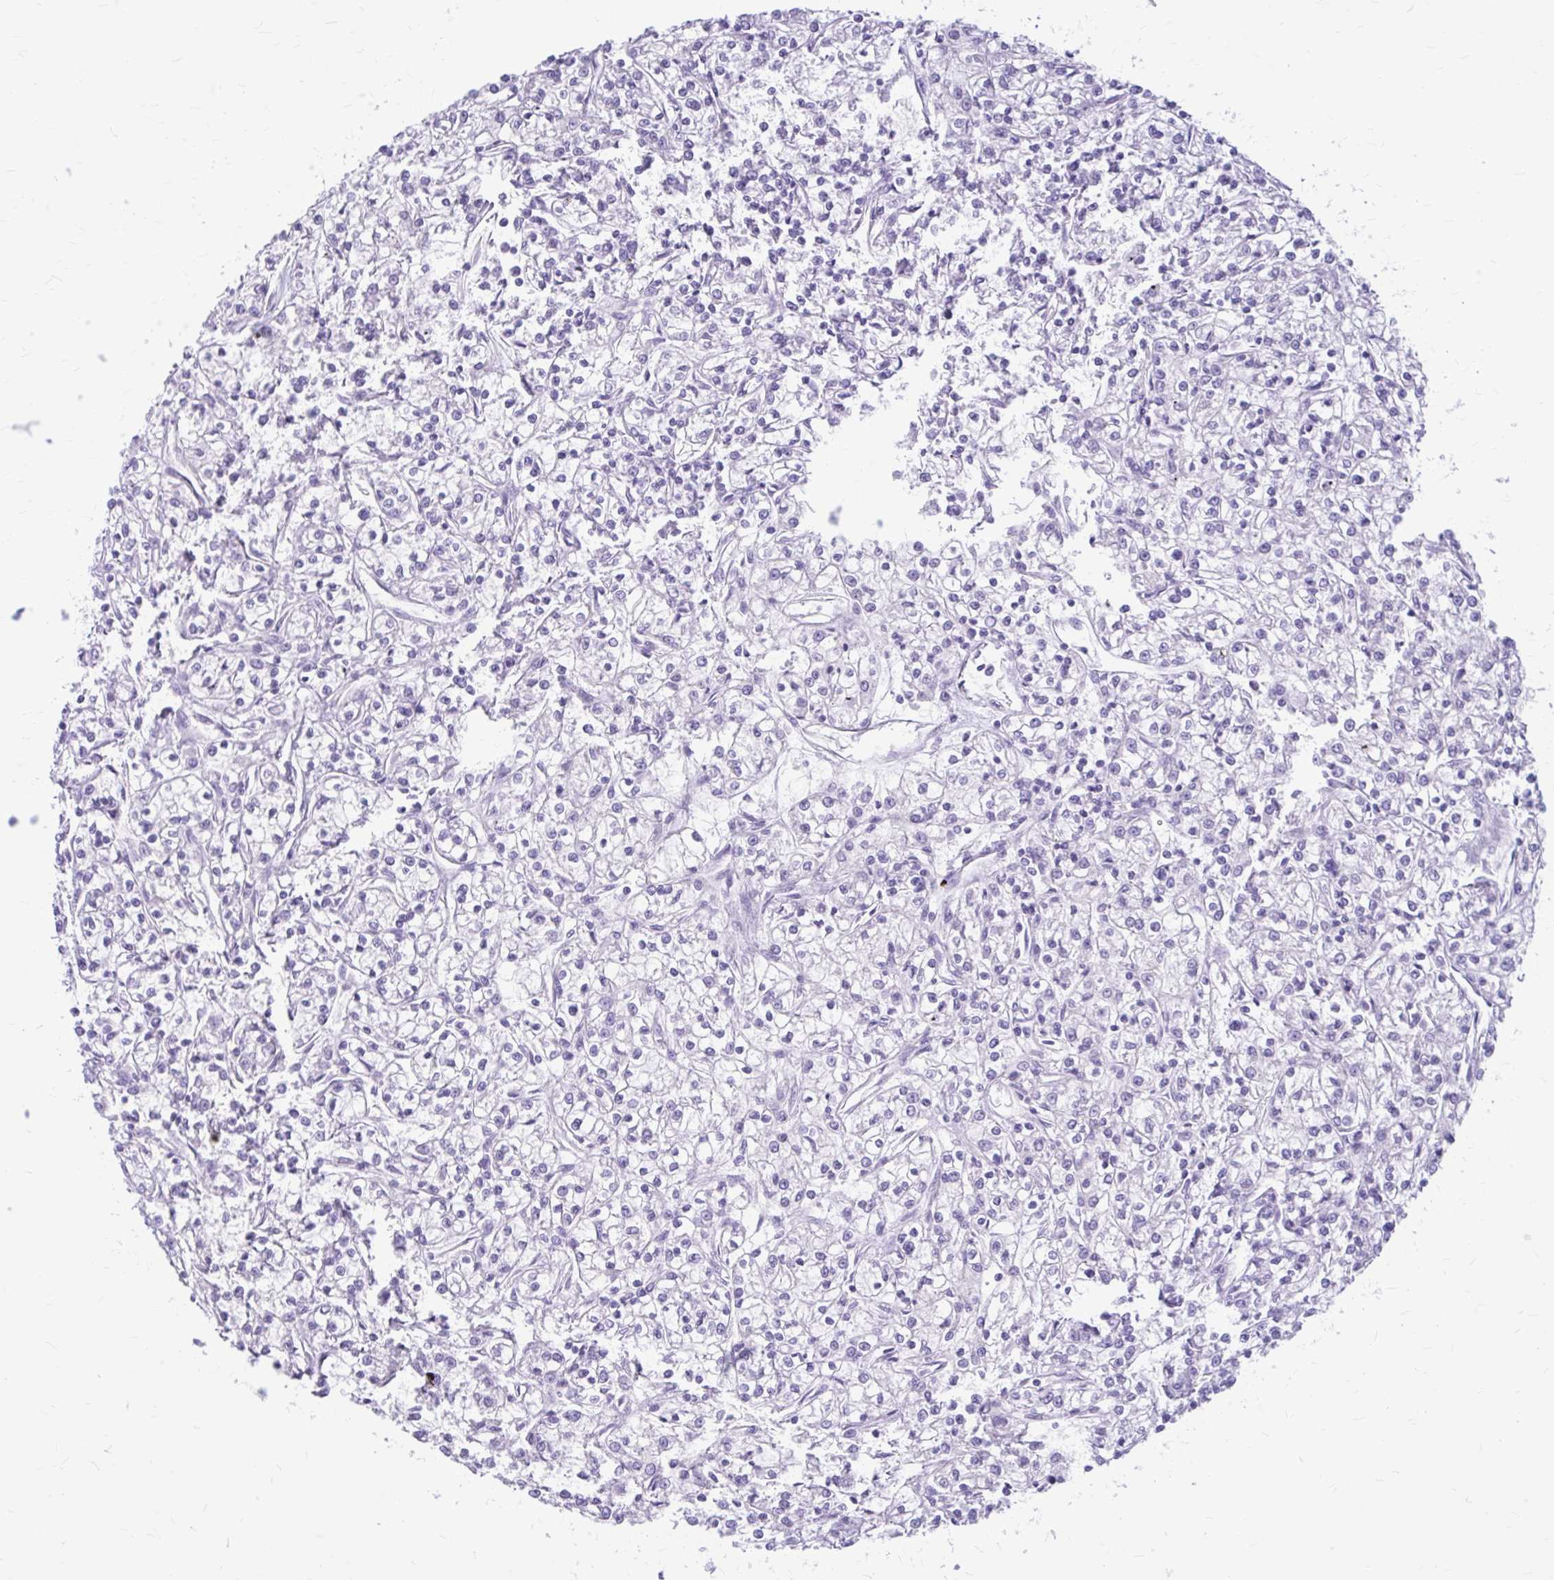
{"staining": {"intensity": "negative", "quantity": "none", "location": "none"}, "tissue": "renal cancer", "cell_type": "Tumor cells", "image_type": "cancer", "snomed": [{"axis": "morphology", "description": "Adenocarcinoma, NOS"}, {"axis": "topography", "description": "Kidney"}], "caption": "IHC micrograph of neoplastic tissue: renal cancer stained with DAB exhibits no significant protein positivity in tumor cells.", "gene": "KLHDC7A", "patient": {"sex": "female", "age": 59}}